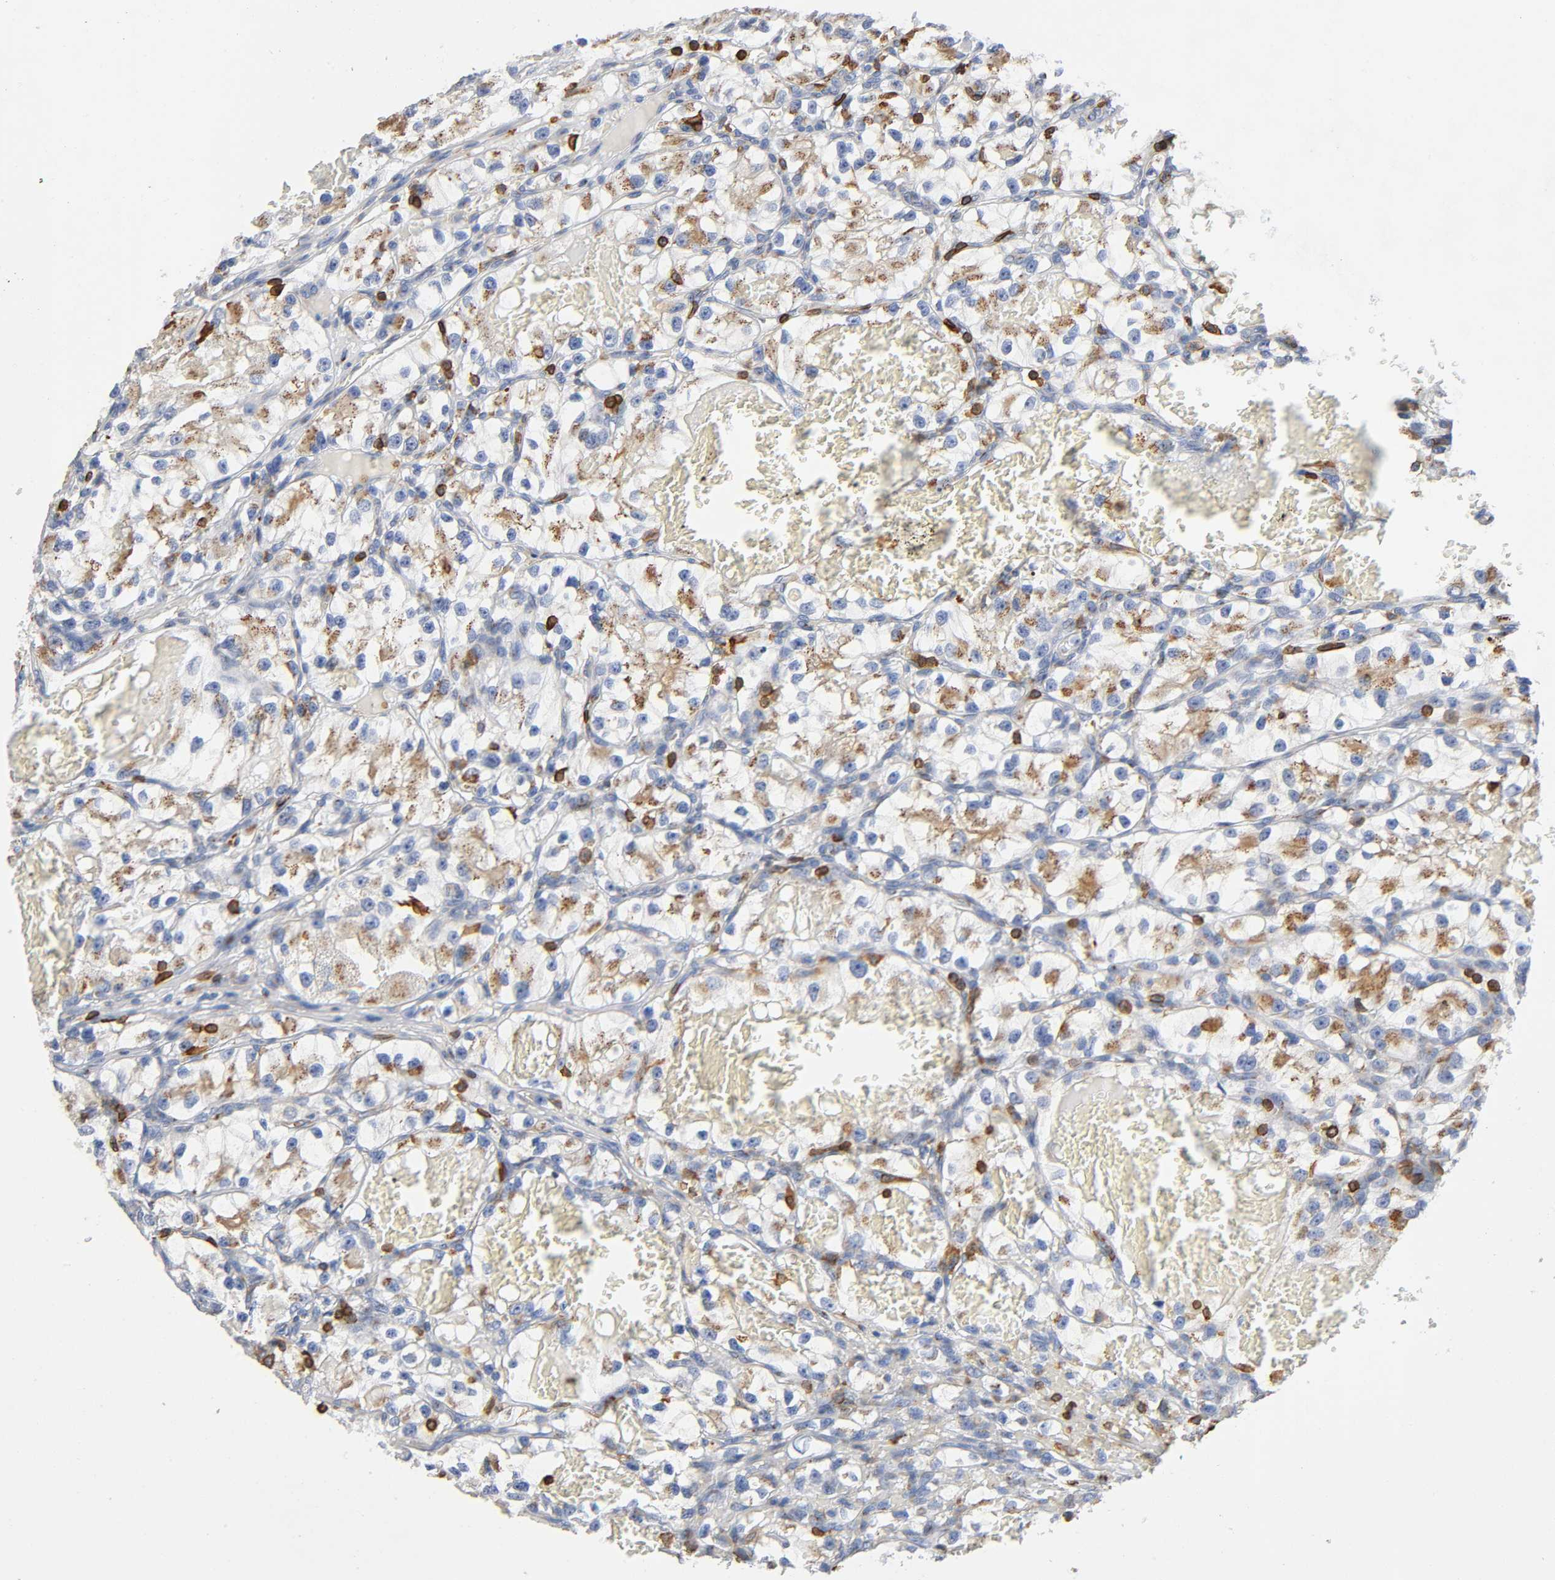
{"staining": {"intensity": "moderate", "quantity": "25%-75%", "location": "cytoplasmic/membranous"}, "tissue": "renal cancer", "cell_type": "Tumor cells", "image_type": "cancer", "snomed": [{"axis": "morphology", "description": "Adenocarcinoma, NOS"}, {"axis": "topography", "description": "Kidney"}], "caption": "This photomicrograph exhibits immunohistochemistry staining of renal adenocarcinoma, with medium moderate cytoplasmic/membranous expression in about 25%-75% of tumor cells.", "gene": "CAPN10", "patient": {"sex": "female", "age": 57}}